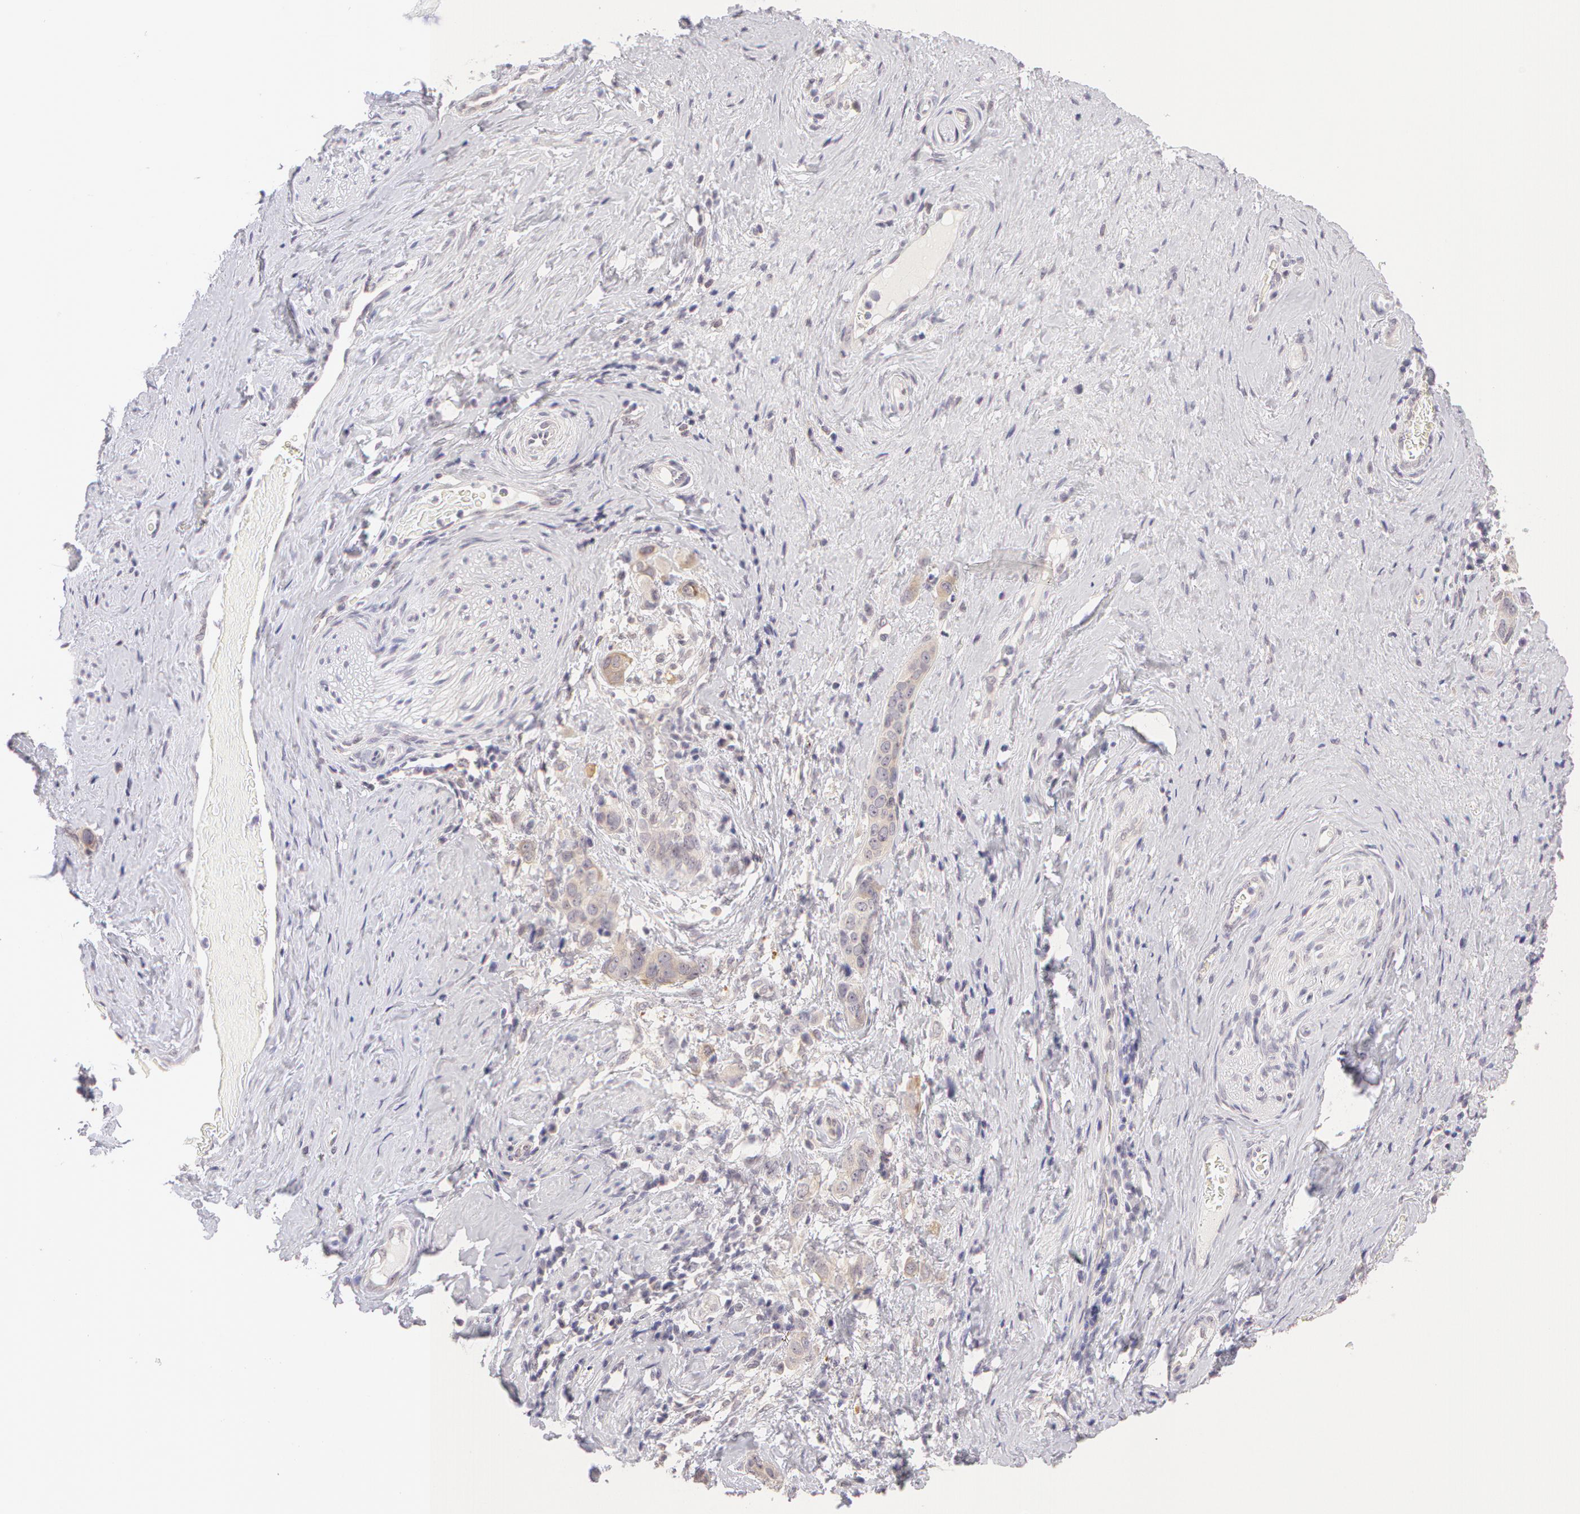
{"staining": {"intensity": "negative", "quantity": "none", "location": "none"}, "tissue": "cervical cancer", "cell_type": "Tumor cells", "image_type": "cancer", "snomed": [{"axis": "morphology", "description": "Squamous cell carcinoma, NOS"}, {"axis": "topography", "description": "Cervix"}], "caption": "A high-resolution histopathology image shows IHC staining of cervical cancer (squamous cell carcinoma), which demonstrates no significant staining in tumor cells.", "gene": "ZNF597", "patient": {"sex": "female", "age": 54}}